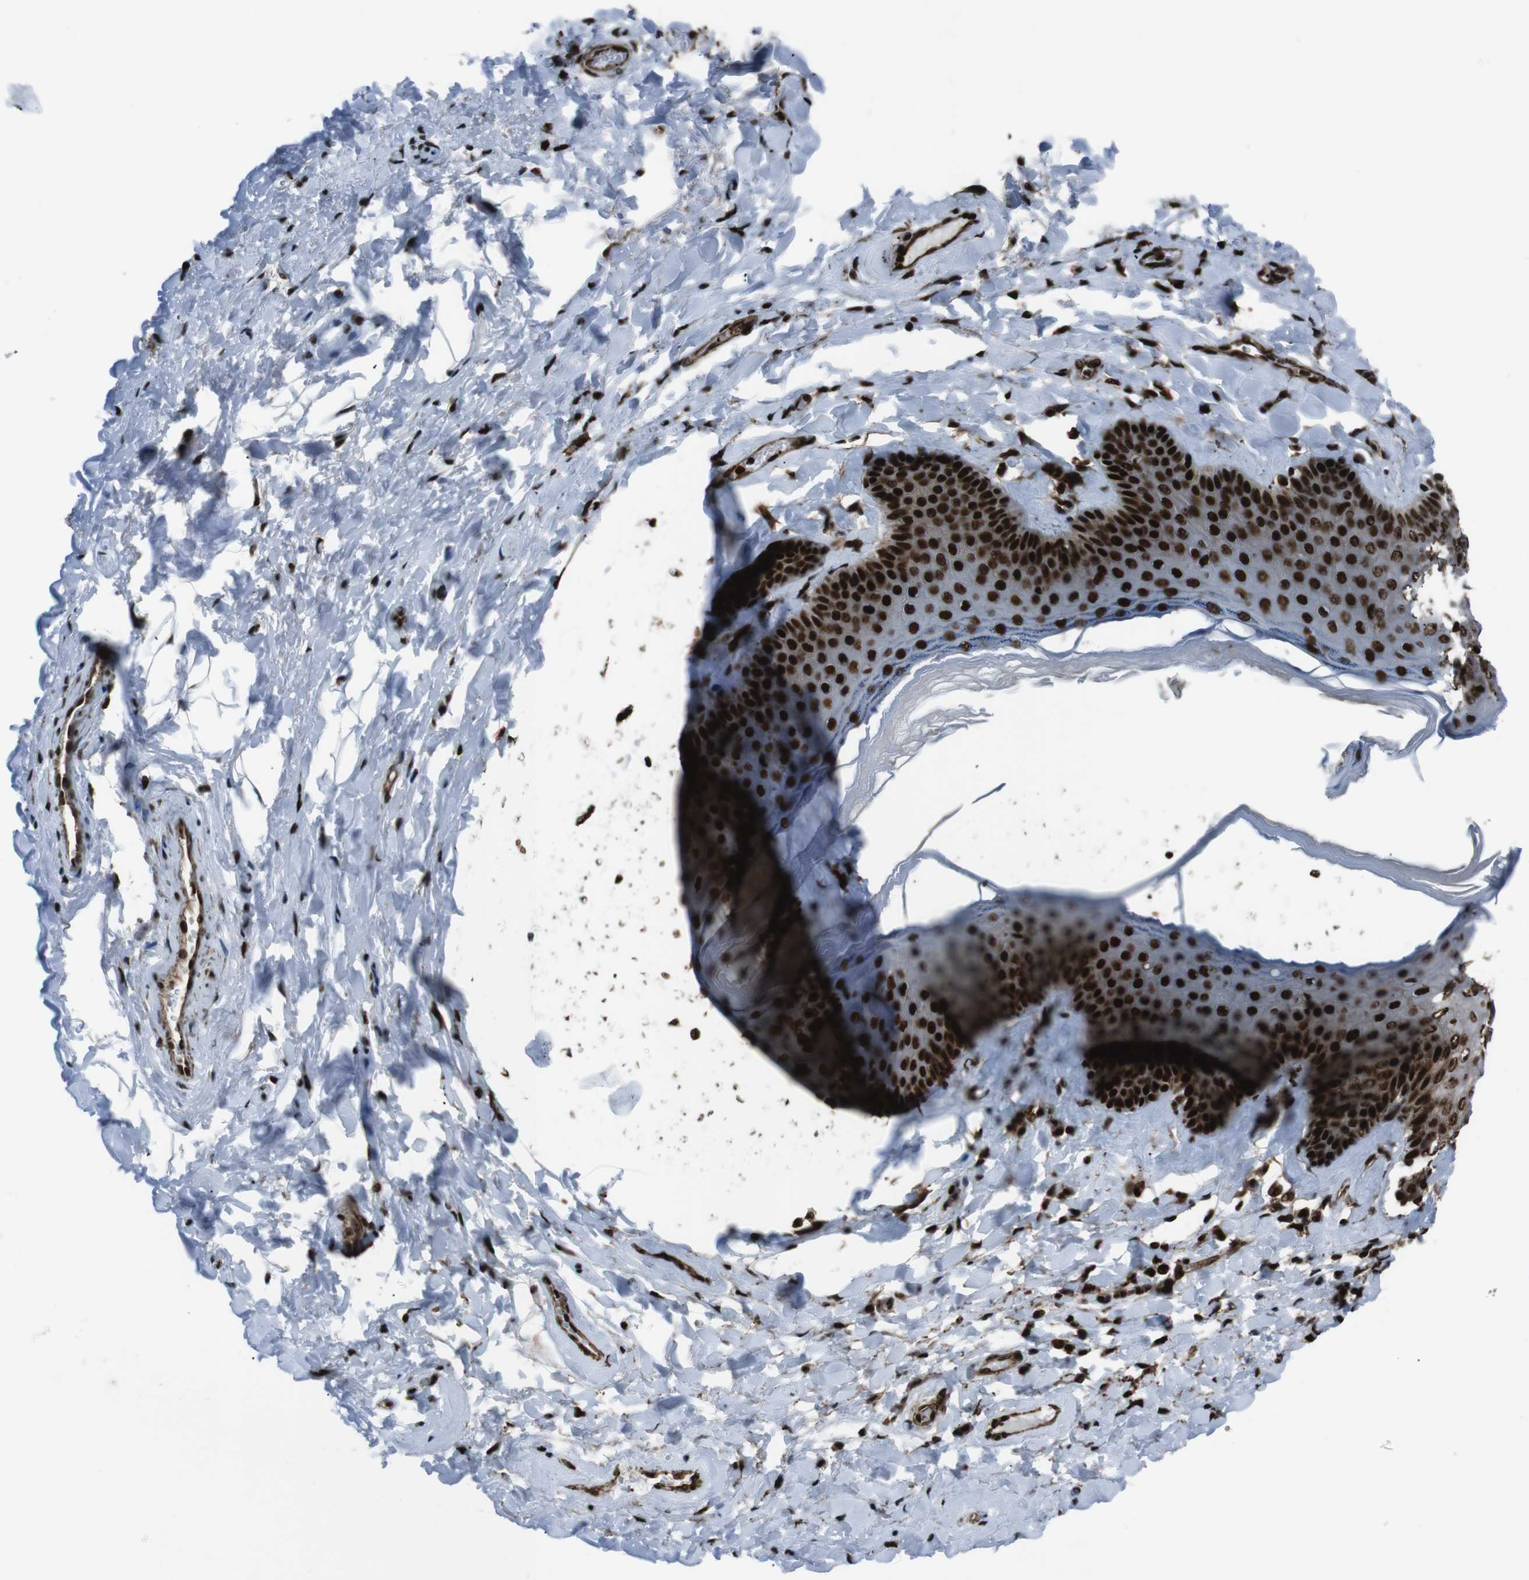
{"staining": {"intensity": "strong", "quantity": ">75%", "location": "cytoplasmic/membranous,nuclear"}, "tissue": "skin", "cell_type": "Epidermal cells", "image_type": "normal", "snomed": [{"axis": "morphology", "description": "Normal tissue, NOS"}, {"axis": "topography", "description": "Anal"}], "caption": "Approximately >75% of epidermal cells in normal human skin exhibit strong cytoplasmic/membranous,nuclear protein positivity as visualized by brown immunohistochemical staining.", "gene": "HNRNPU", "patient": {"sex": "male", "age": 69}}